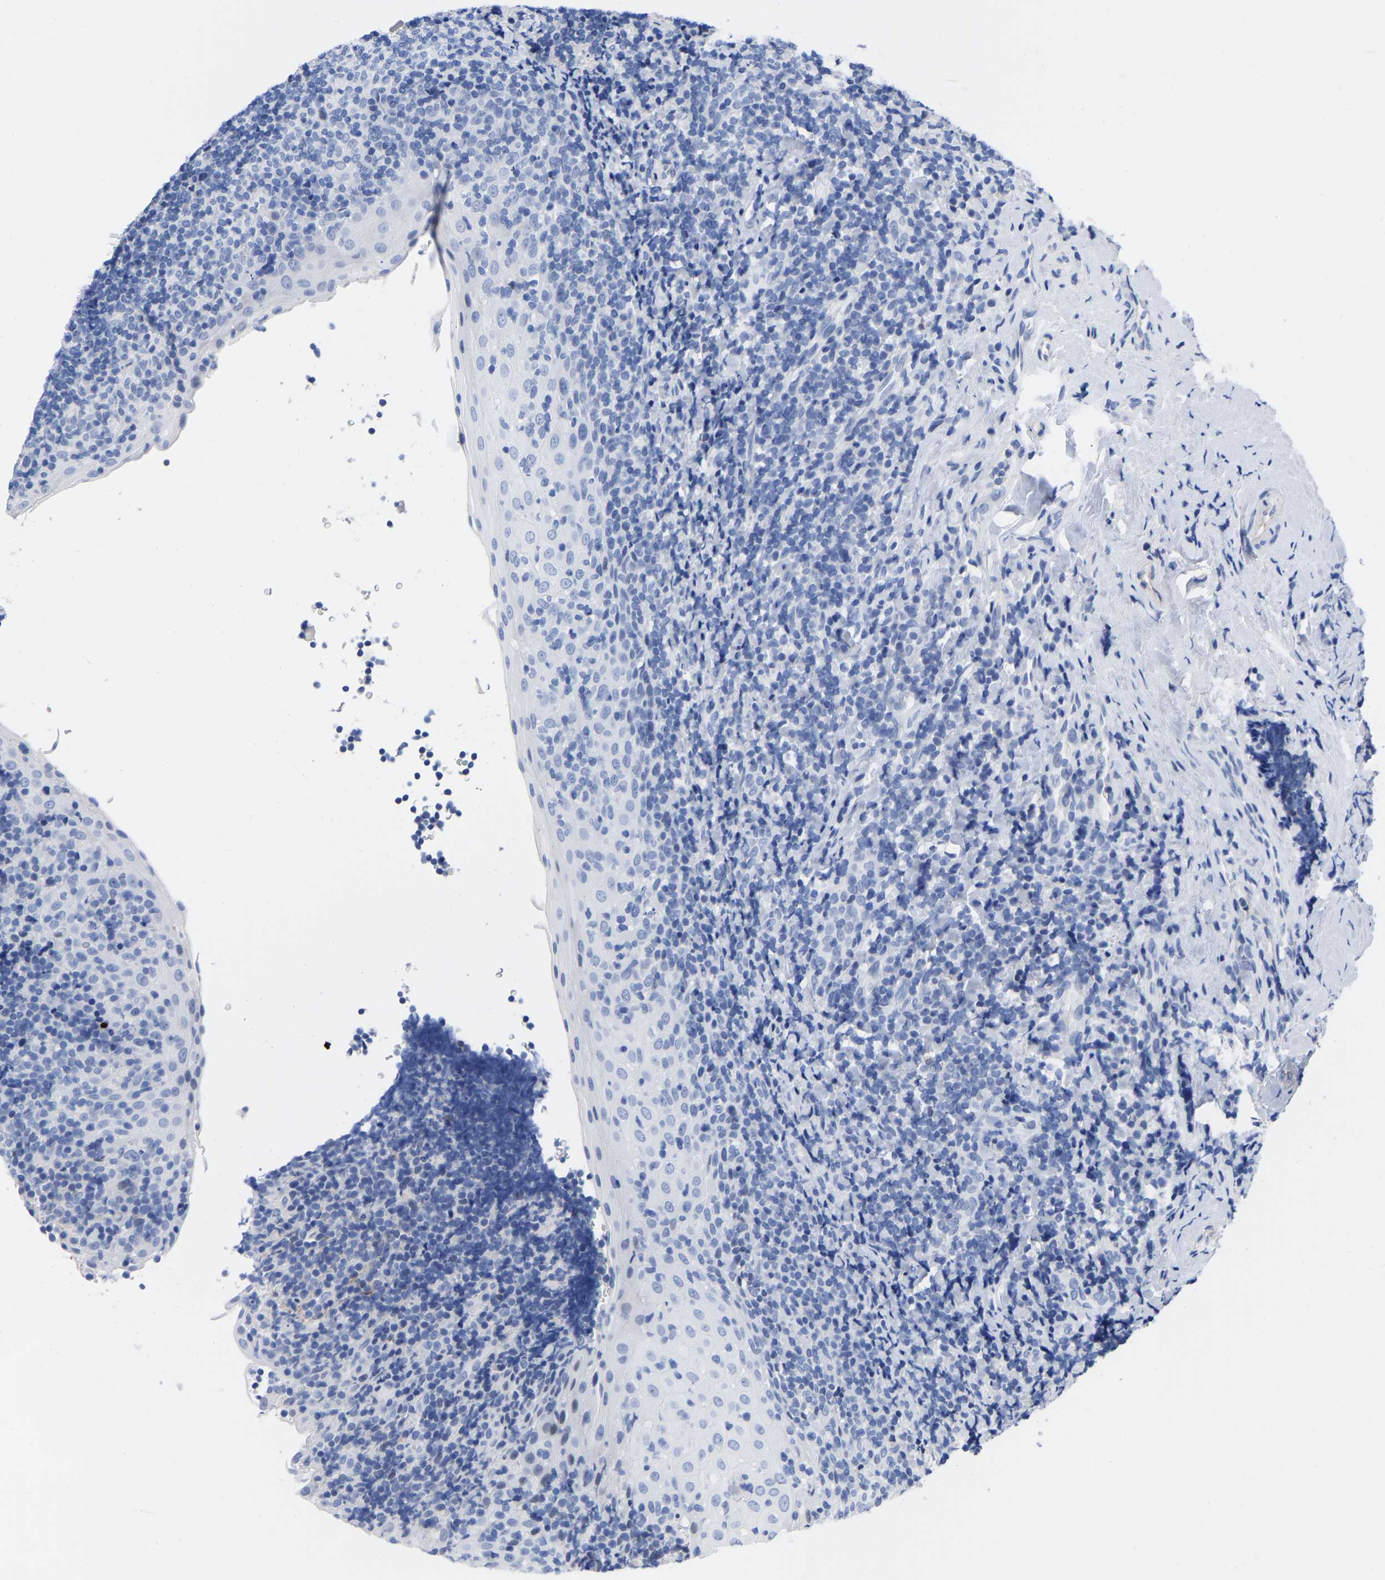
{"staining": {"intensity": "negative", "quantity": "none", "location": "none"}, "tissue": "tonsil", "cell_type": "Germinal center cells", "image_type": "normal", "snomed": [{"axis": "morphology", "description": "Normal tissue, NOS"}, {"axis": "topography", "description": "Tonsil"}], "caption": "A photomicrograph of human tonsil is negative for staining in germinal center cells. (DAB immunohistochemistry (IHC) visualized using brightfield microscopy, high magnification).", "gene": "GPA33", "patient": {"sex": "male", "age": 37}}